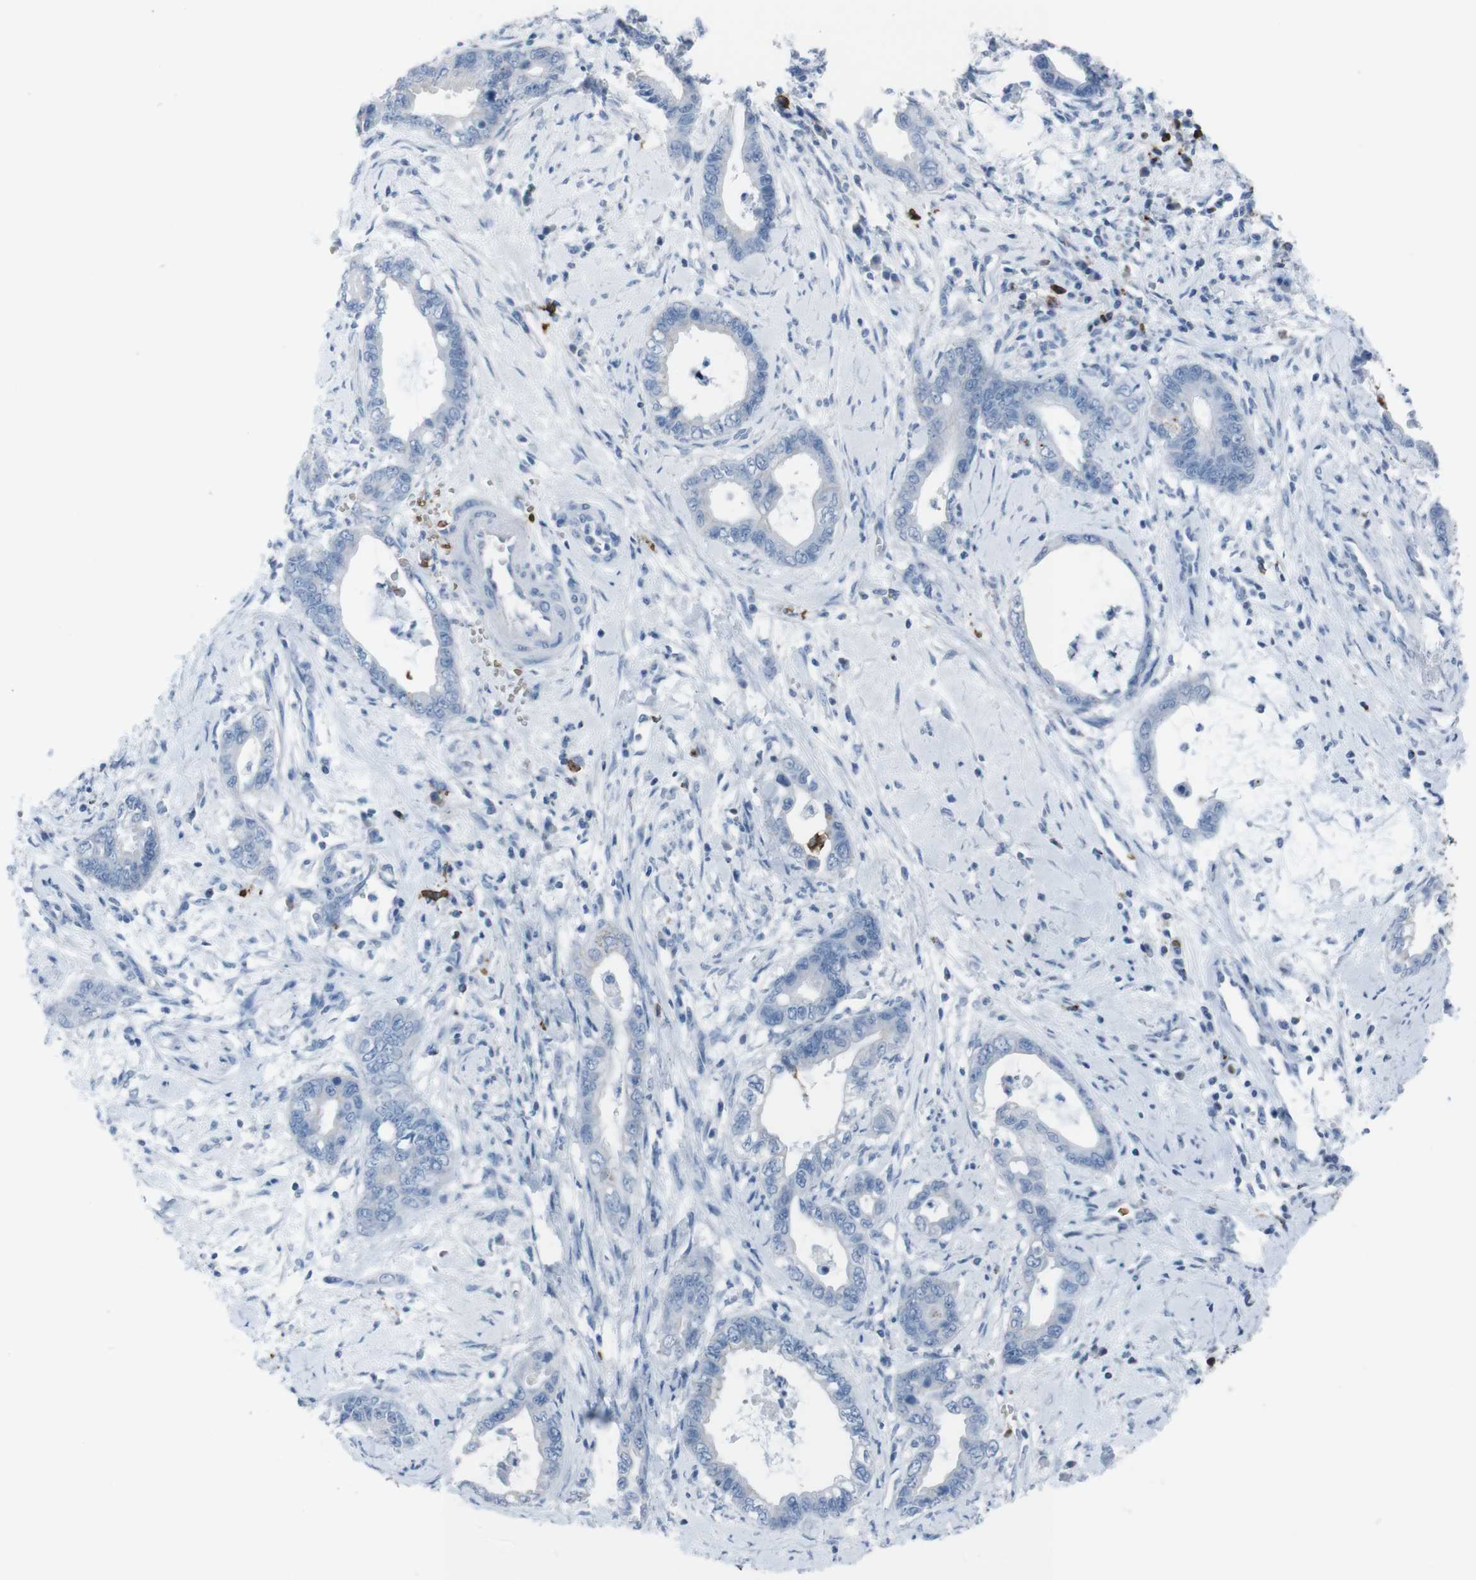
{"staining": {"intensity": "negative", "quantity": "none", "location": "none"}, "tissue": "cervical cancer", "cell_type": "Tumor cells", "image_type": "cancer", "snomed": [{"axis": "morphology", "description": "Adenocarcinoma, NOS"}, {"axis": "topography", "description": "Cervix"}], "caption": "This is an immunohistochemistry image of human adenocarcinoma (cervical). There is no positivity in tumor cells.", "gene": "ST6GAL1", "patient": {"sex": "female", "age": 44}}